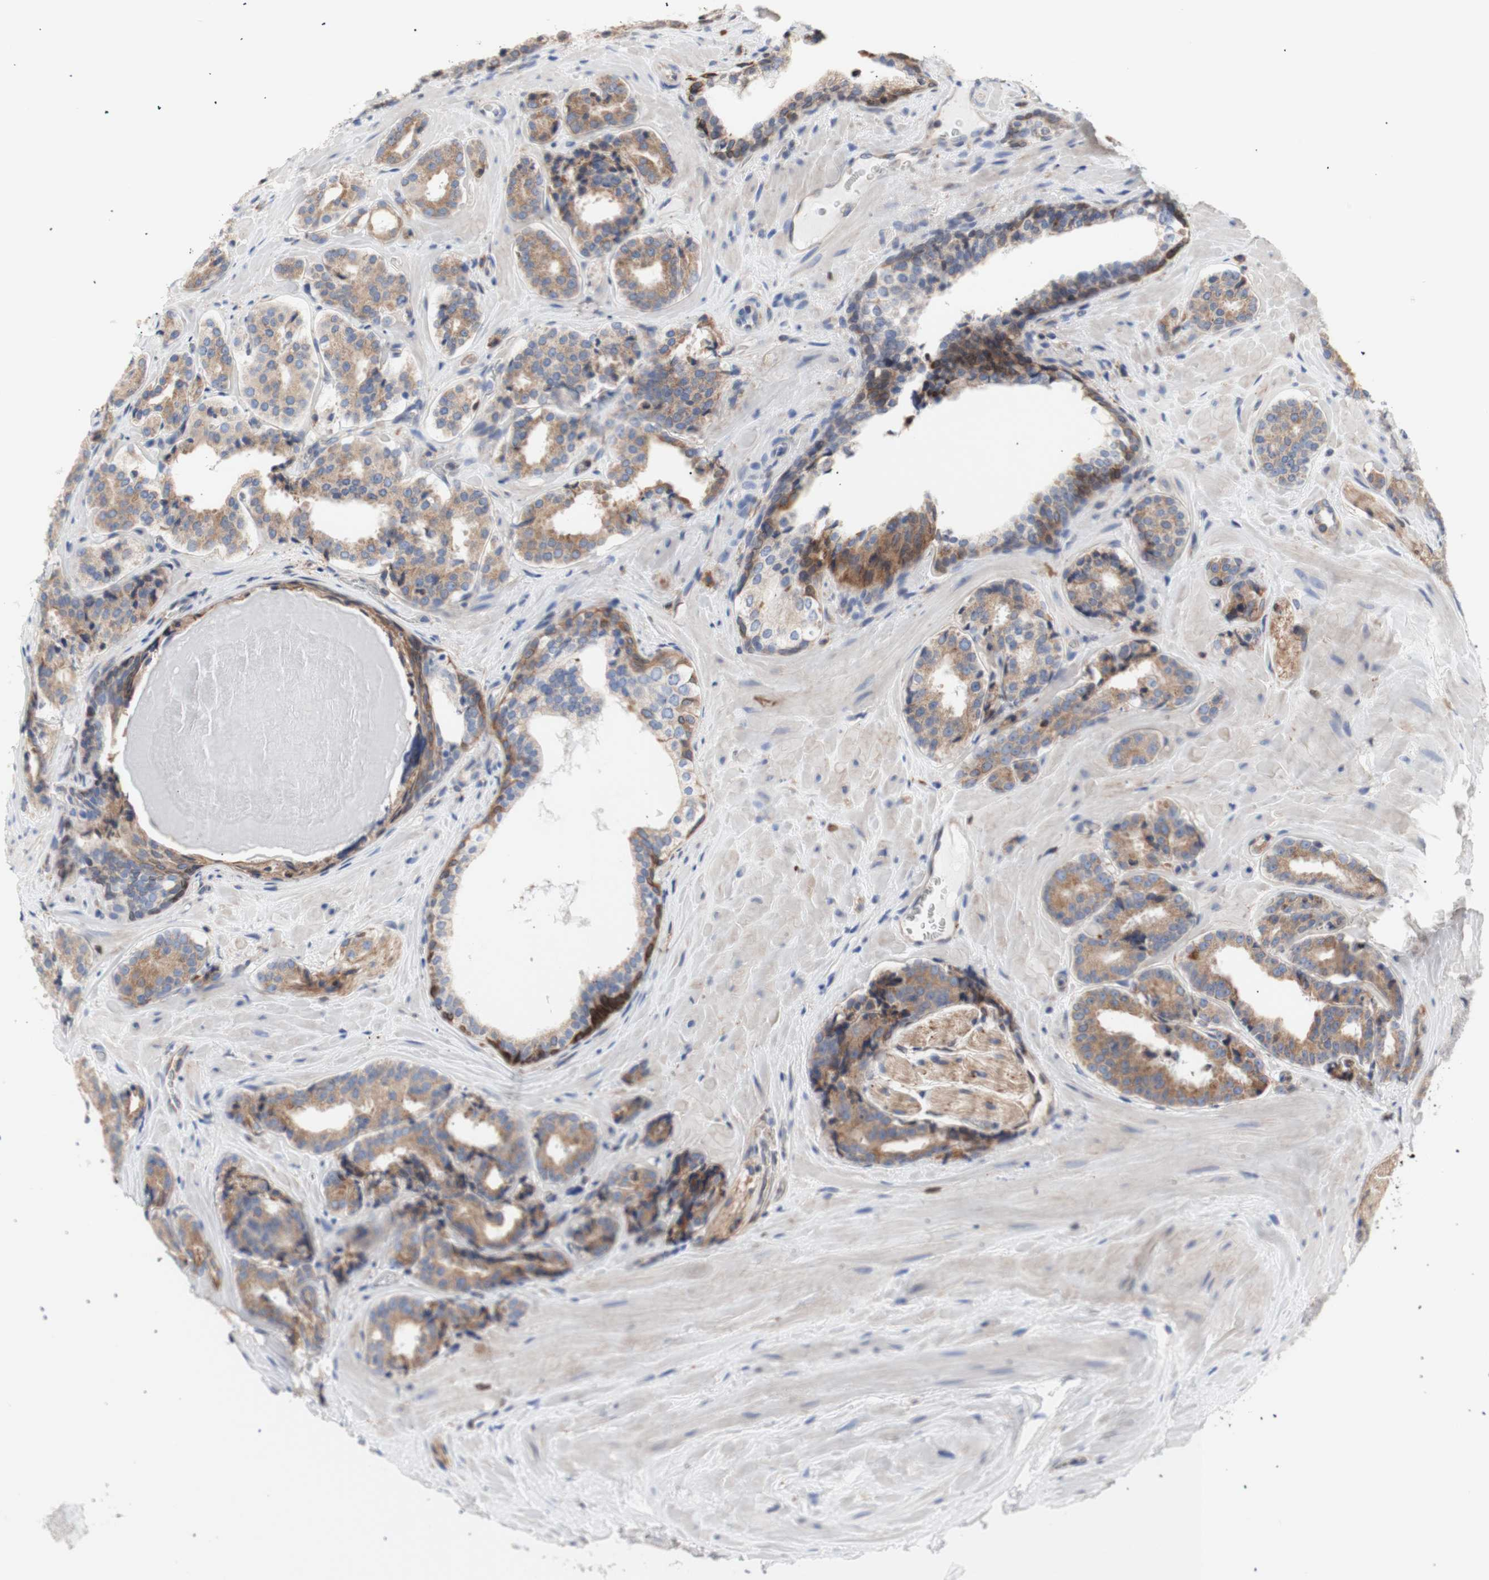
{"staining": {"intensity": "moderate", "quantity": ">75%", "location": "cytoplasmic/membranous"}, "tissue": "prostate cancer", "cell_type": "Tumor cells", "image_type": "cancer", "snomed": [{"axis": "morphology", "description": "Adenocarcinoma, High grade"}, {"axis": "topography", "description": "Prostate"}], "caption": "High-grade adenocarcinoma (prostate) tissue shows moderate cytoplasmic/membranous expression in approximately >75% of tumor cells, visualized by immunohistochemistry.", "gene": "ERLIN1", "patient": {"sex": "male", "age": 60}}